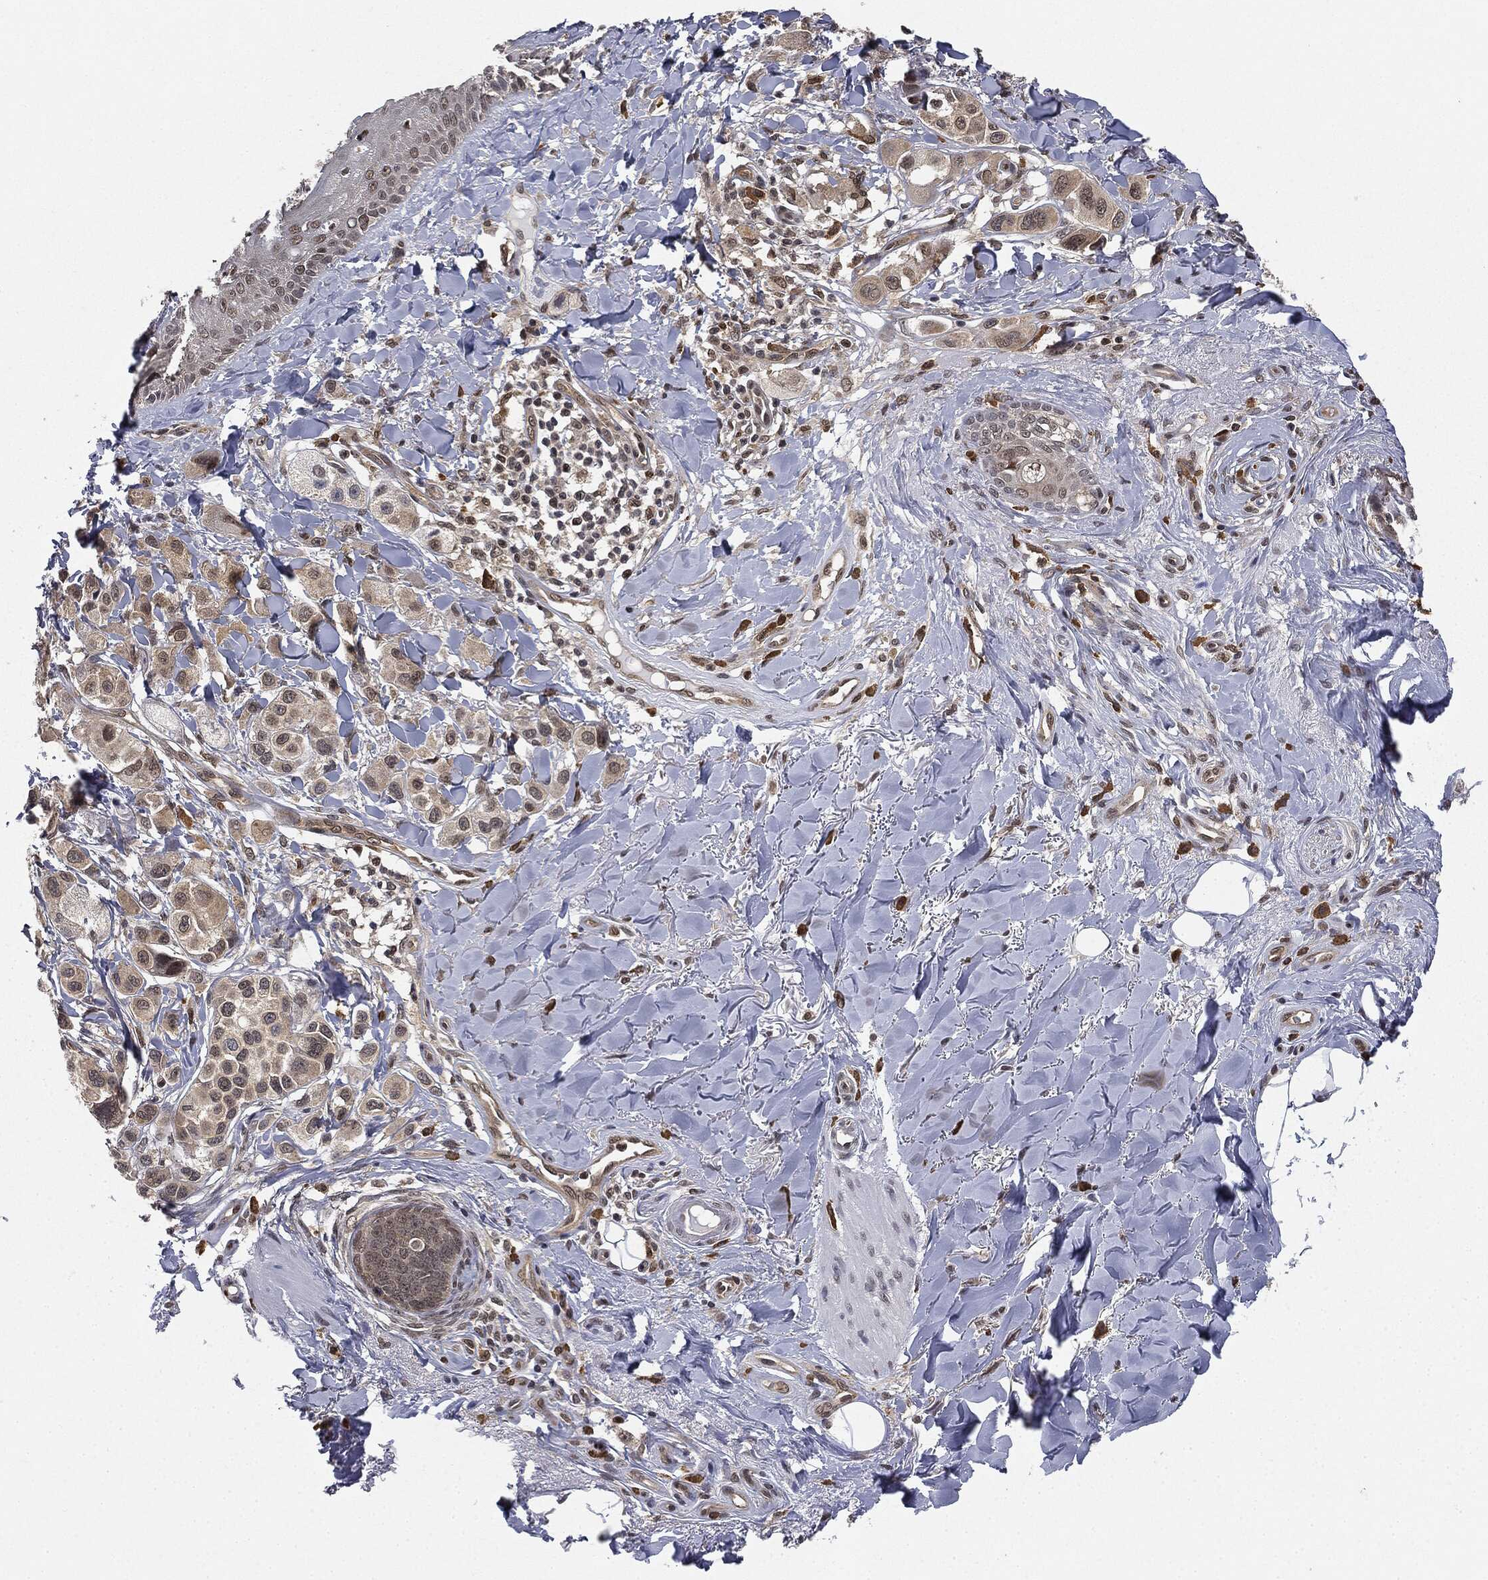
{"staining": {"intensity": "negative", "quantity": "none", "location": "none"}, "tissue": "melanoma", "cell_type": "Tumor cells", "image_type": "cancer", "snomed": [{"axis": "morphology", "description": "Malignant melanoma, NOS"}, {"axis": "topography", "description": "Skin"}], "caption": "Immunohistochemical staining of human melanoma exhibits no significant expression in tumor cells. Nuclei are stained in blue.", "gene": "TBC1D22A", "patient": {"sex": "male", "age": 57}}